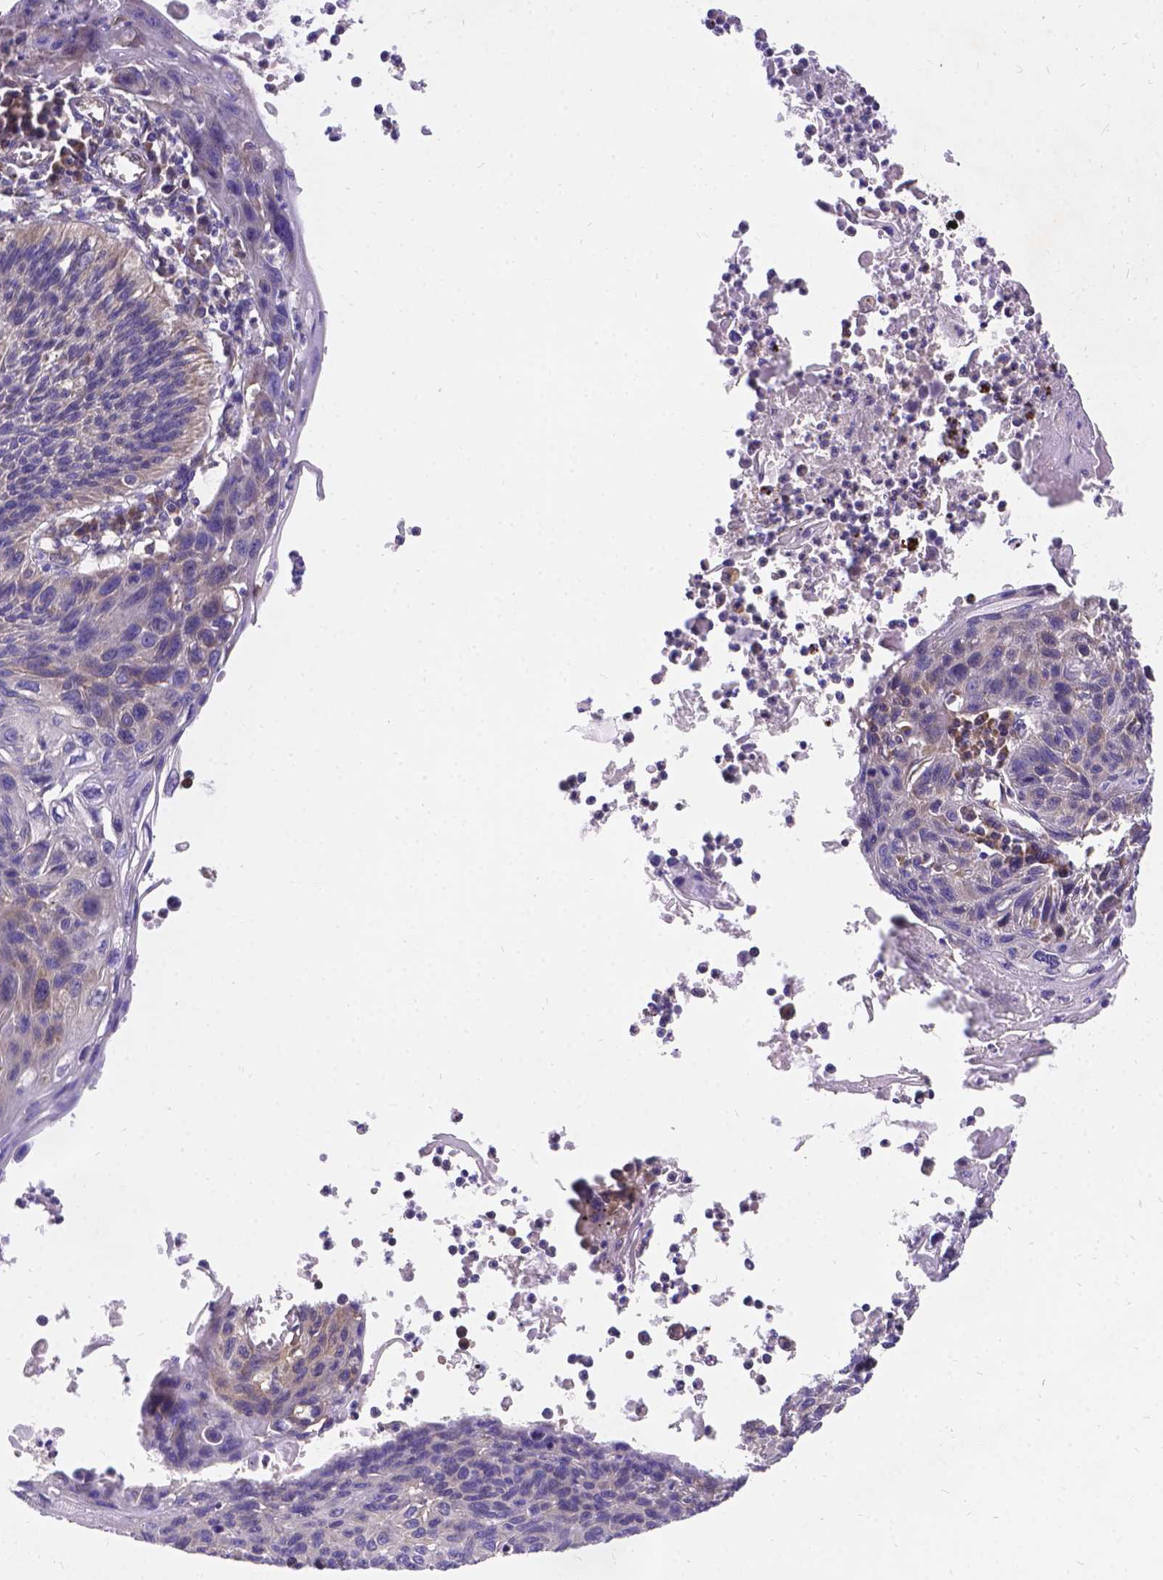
{"staining": {"intensity": "weak", "quantity": "<25%", "location": "cytoplasmic/membranous"}, "tissue": "lung cancer", "cell_type": "Tumor cells", "image_type": "cancer", "snomed": [{"axis": "morphology", "description": "Squamous cell carcinoma, NOS"}, {"axis": "topography", "description": "Lung"}], "caption": "DAB (3,3'-diaminobenzidine) immunohistochemical staining of human lung cancer reveals no significant expression in tumor cells.", "gene": "DENND6A", "patient": {"sex": "male", "age": 78}}